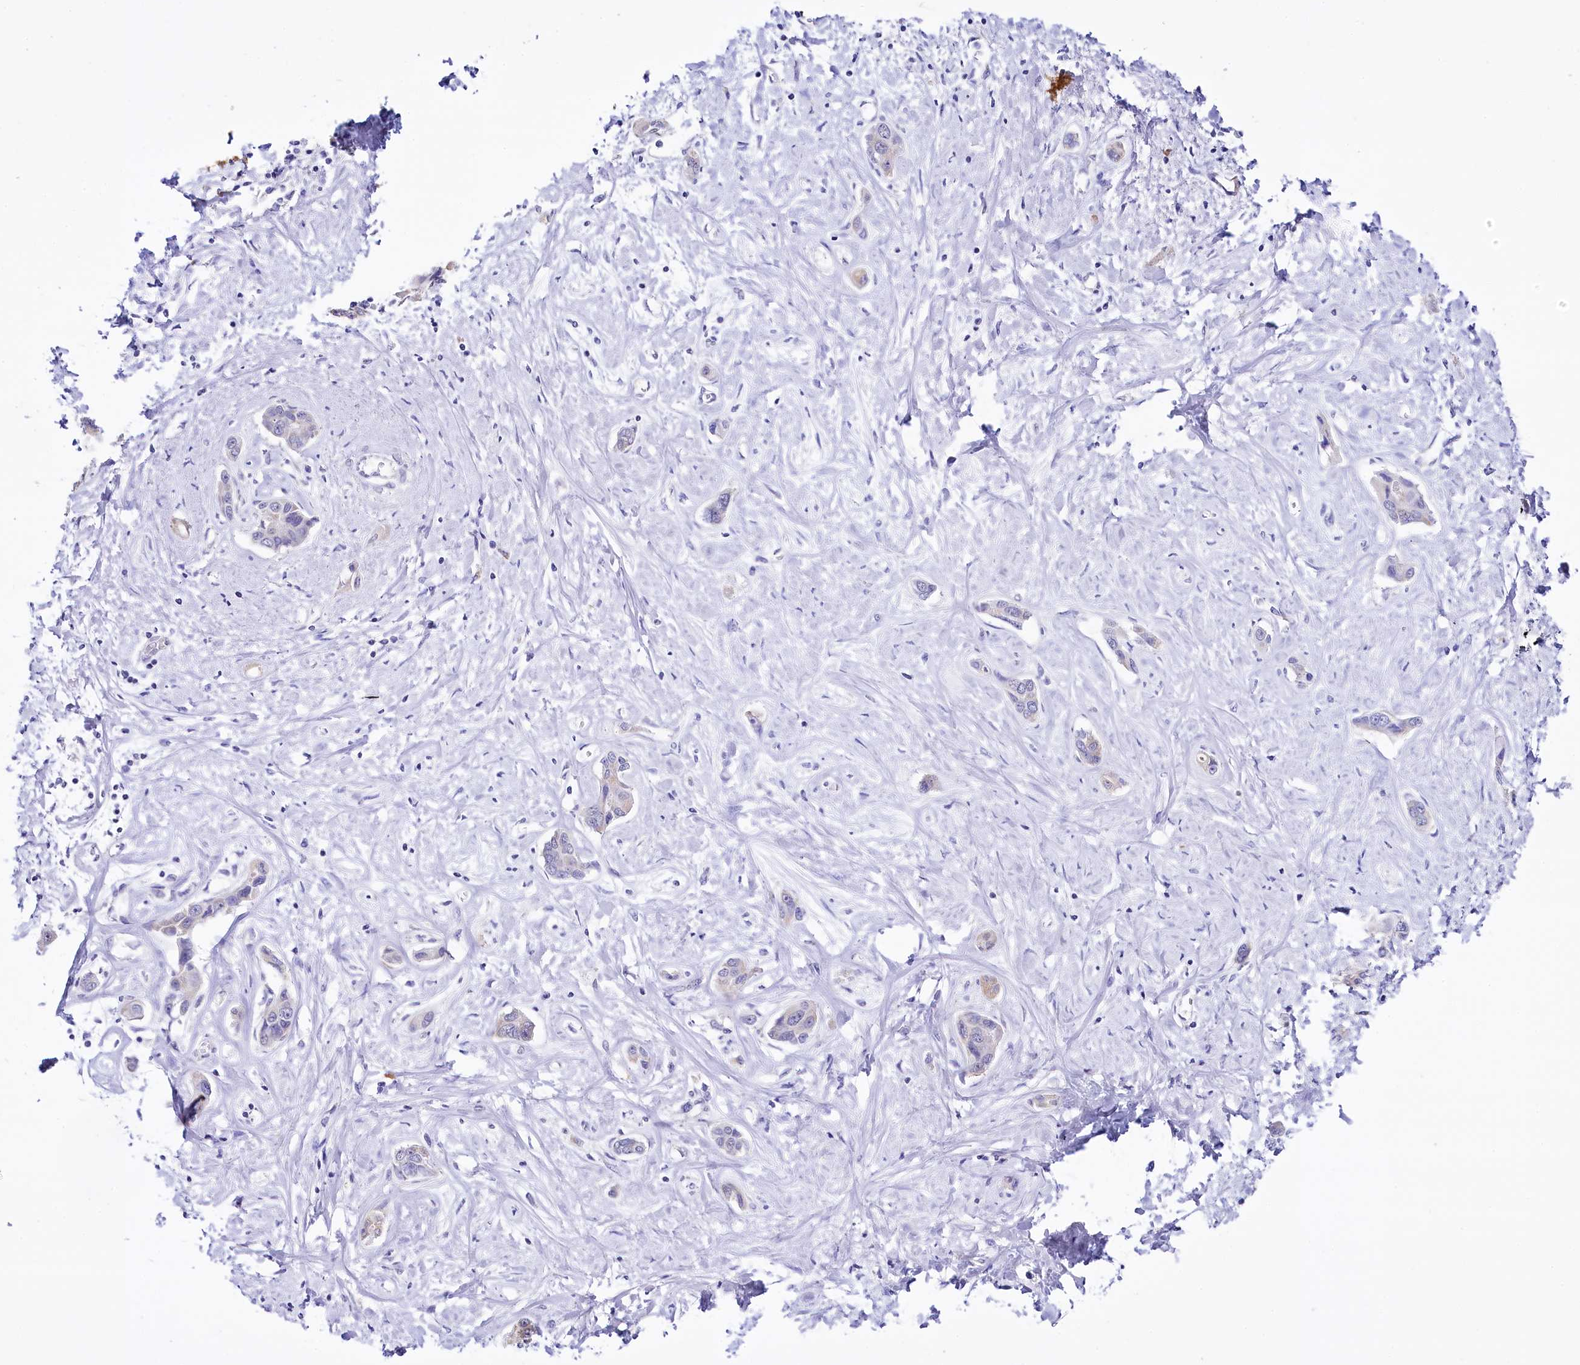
{"staining": {"intensity": "negative", "quantity": "none", "location": "none"}, "tissue": "liver cancer", "cell_type": "Tumor cells", "image_type": "cancer", "snomed": [{"axis": "morphology", "description": "Cholangiocarcinoma"}, {"axis": "topography", "description": "Liver"}], "caption": "An image of liver cholangiocarcinoma stained for a protein exhibits no brown staining in tumor cells. (DAB (3,3'-diaminobenzidine) IHC visualized using brightfield microscopy, high magnification).", "gene": "SPATS2", "patient": {"sex": "male", "age": 59}}